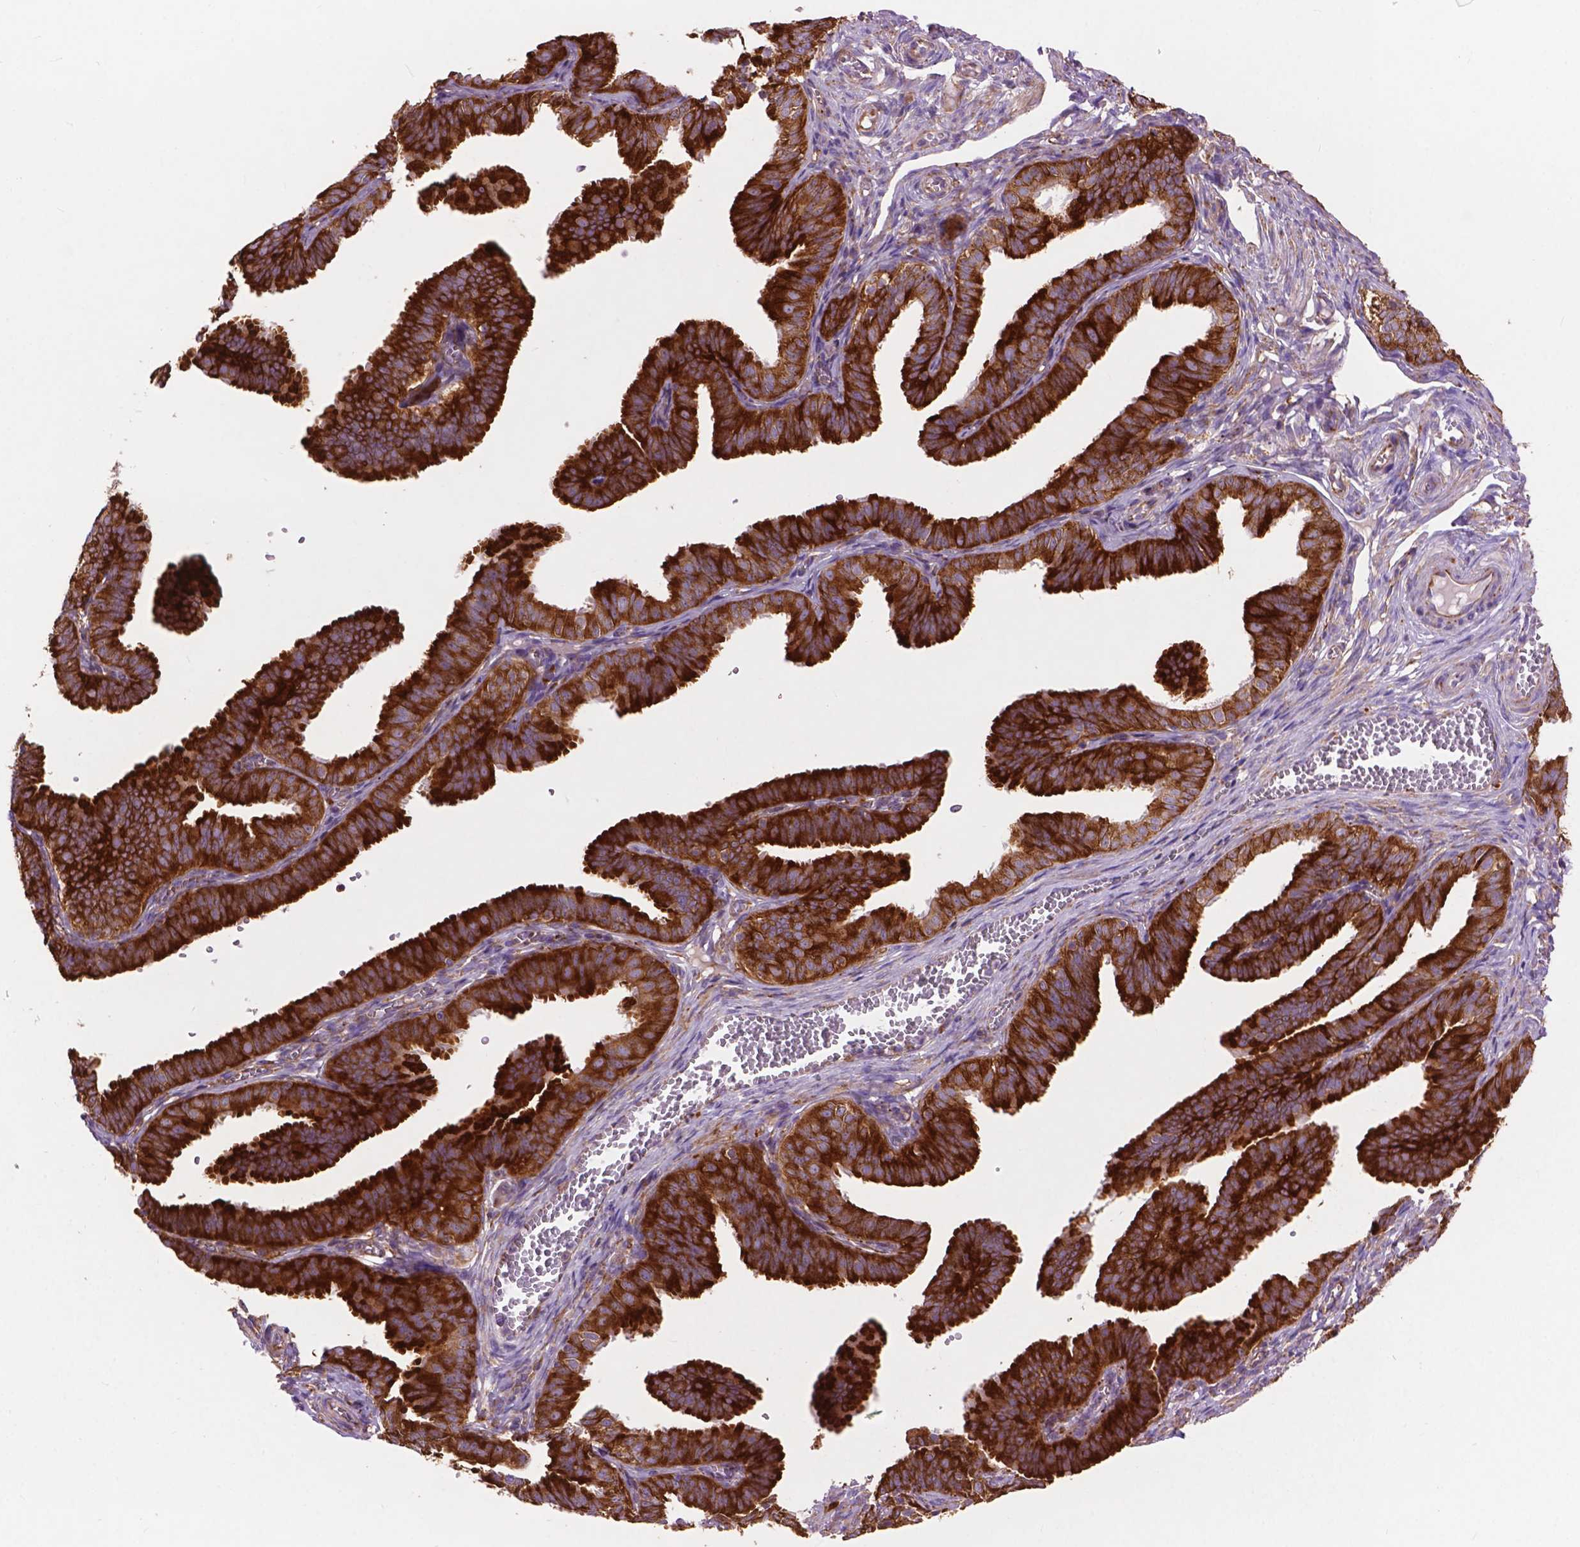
{"staining": {"intensity": "strong", "quantity": ">75%", "location": "cytoplasmic/membranous"}, "tissue": "fallopian tube", "cell_type": "Glandular cells", "image_type": "normal", "snomed": [{"axis": "morphology", "description": "Normal tissue, NOS"}, {"axis": "topography", "description": "Fallopian tube"}], "caption": "Normal fallopian tube exhibits strong cytoplasmic/membranous staining in about >75% of glandular cells, visualized by immunohistochemistry.", "gene": "RPL37A", "patient": {"sex": "female", "age": 25}}